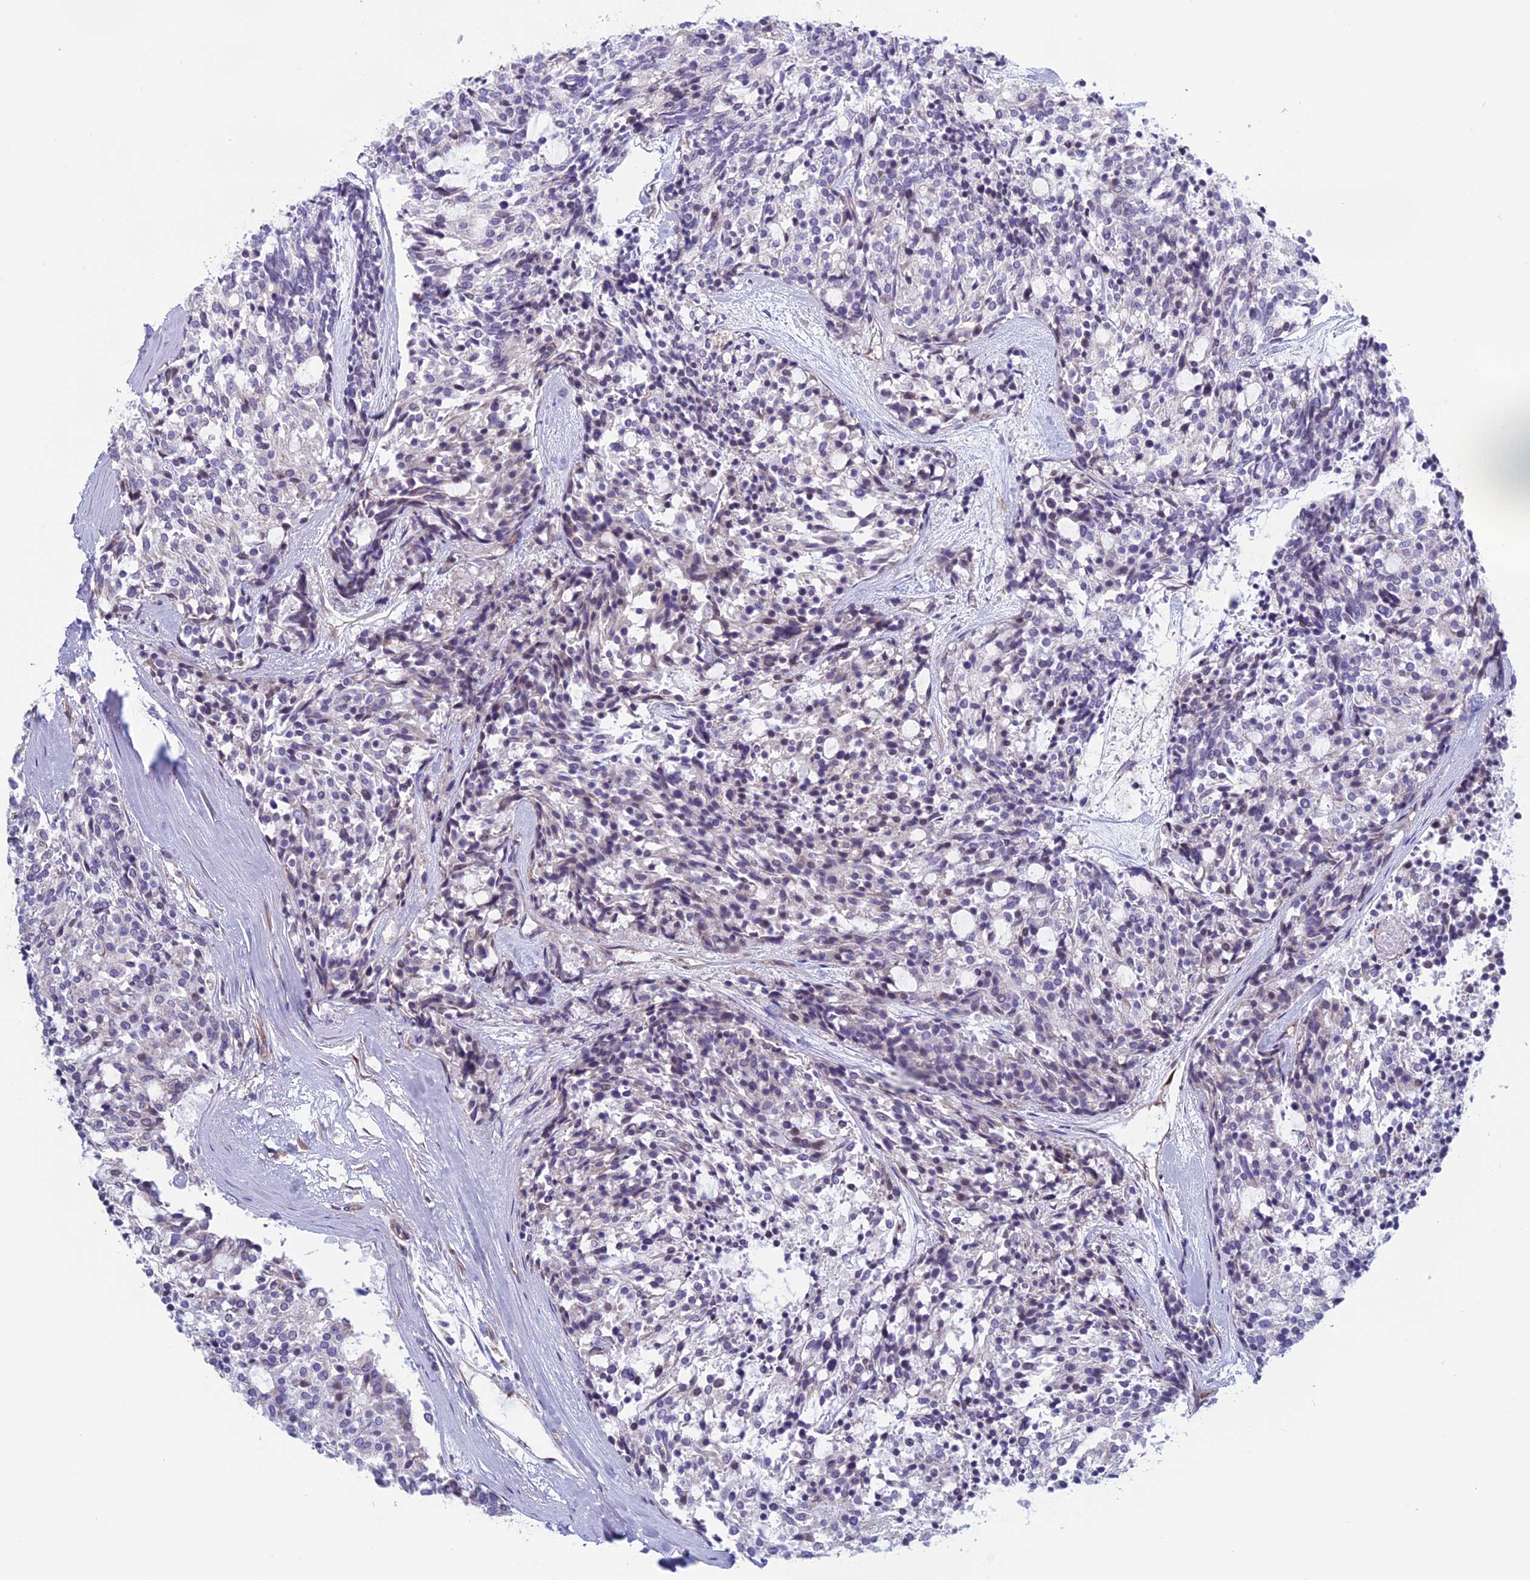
{"staining": {"intensity": "negative", "quantity": "none", "location": "none"}, "tissue": "carcinoid", "cell_type": "Tumor cells", "image_type": "cancer", "snomed": [{"axis": "morphology", "description": "Carcinoid, malignant, NOS"}, {"axis": "topography", "description": "Pancreas"}], "caption": "High magnification brightfield microscopy of carcinoid (malignant) stained with DAB (brown) and counterstained with hematoxylin (blue): tumor cells show no significant positivity.", "gene": "BCL2L10", "patient": {"sex": "female", "age": 54}}